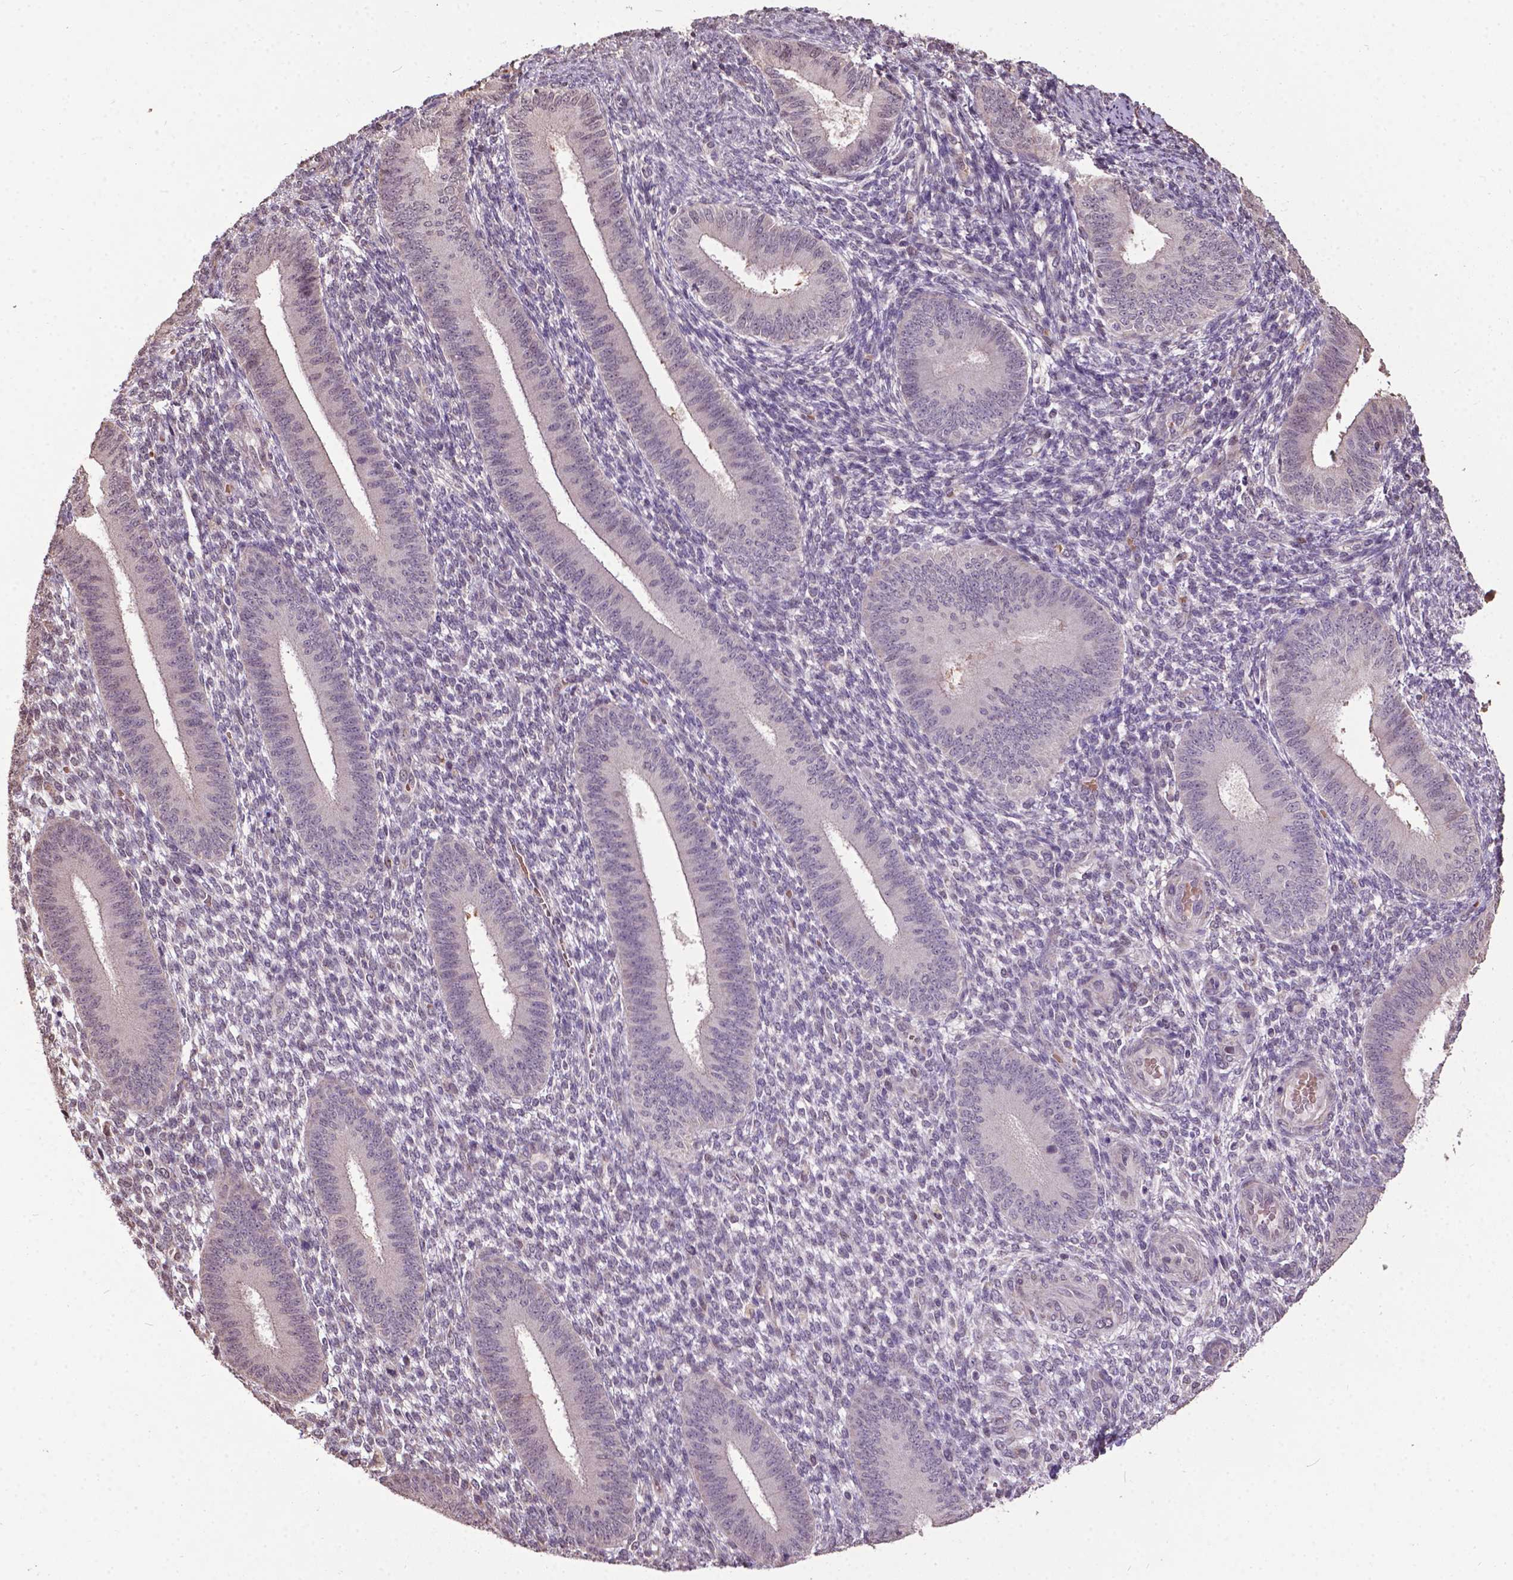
{"staining": {"intensity": "negative", "quantity": "none", "location": "none"}, "tissue": "endometrium", "cell_type": "Cells in endometrial stroma", "image_type": "normal", "snomed": [{"axis": "morphology", "description": "Normal tissue, NOS"}, {"axis": "topography", "description": "Endometrium"}], "caption": "Immunohistochemistry of benign endometrium shows no staining in cells in endometrial stroma. (Stains: DAB IHC with hematoxylin counter stain, Microscopy: brightfield microscopy at high magnification).", "gene": "GLRA2", "patient": {"sex": "female", "age": 39}}